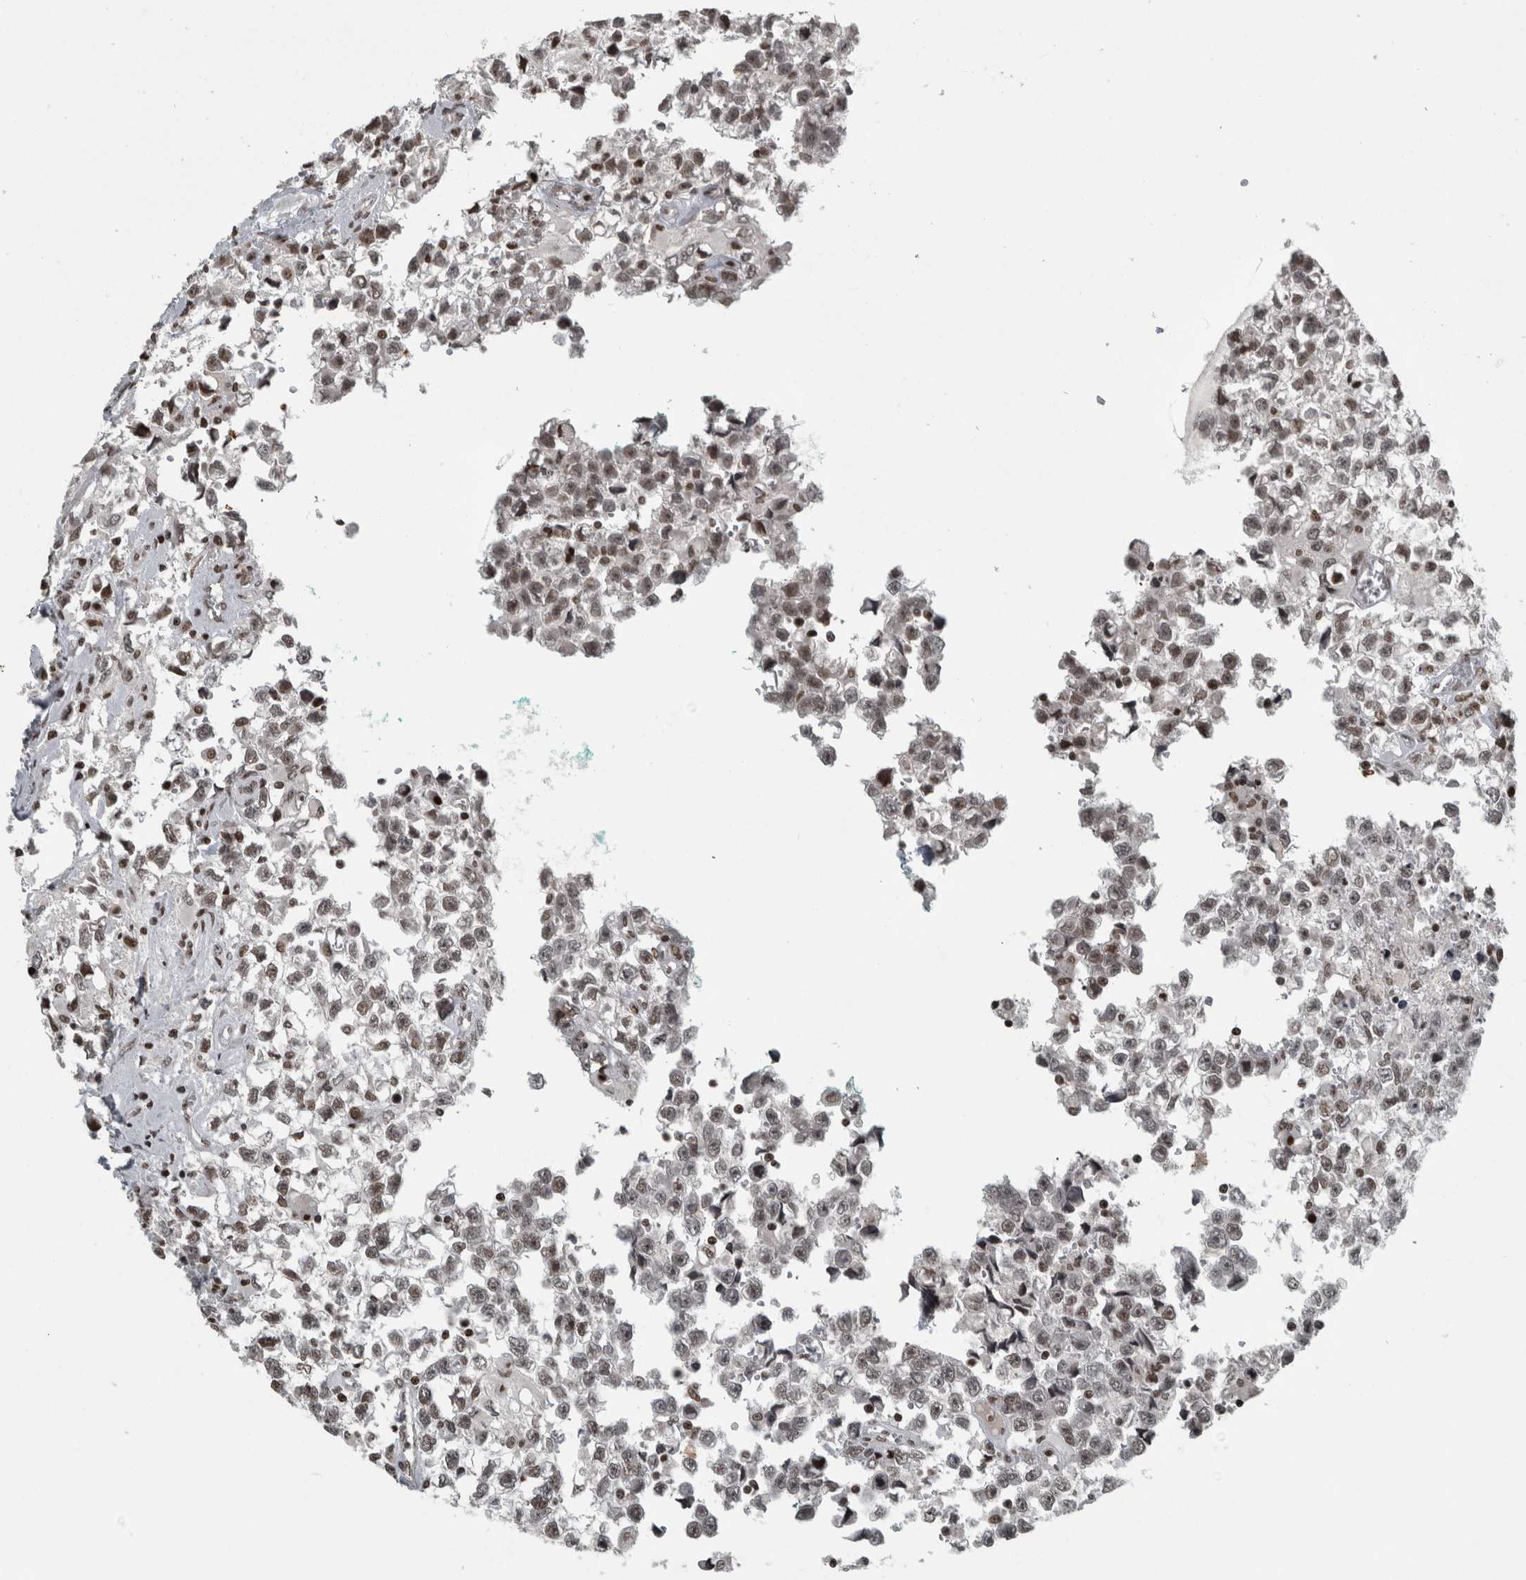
{"staining": {"intensity": "weak", "quantity": ">75%", "location": "nuclear"}, "tissue": "testis cancer", "cell_type": "Tumor cells", "image_type": "cancer", "snomed": [{"axis": "morphology", "description": "Seminoma, NOS"}, {"axis": "morphology", "description": "Carcinoma, Embryonal, NOS"}, {"axis": "topography", "description": "Testis"}], "caption": "DAB immunohistochemical staining of testis cancer reveals weak nuclear protein staining in approximately >75% of tumor cells. The protein is stained brown, and the nuclei are stained in blue (DAB IHC with brightfield microscopy, high magnification).", "gene": "UNC50", "patient": {"sex": "male", "age": 51}}